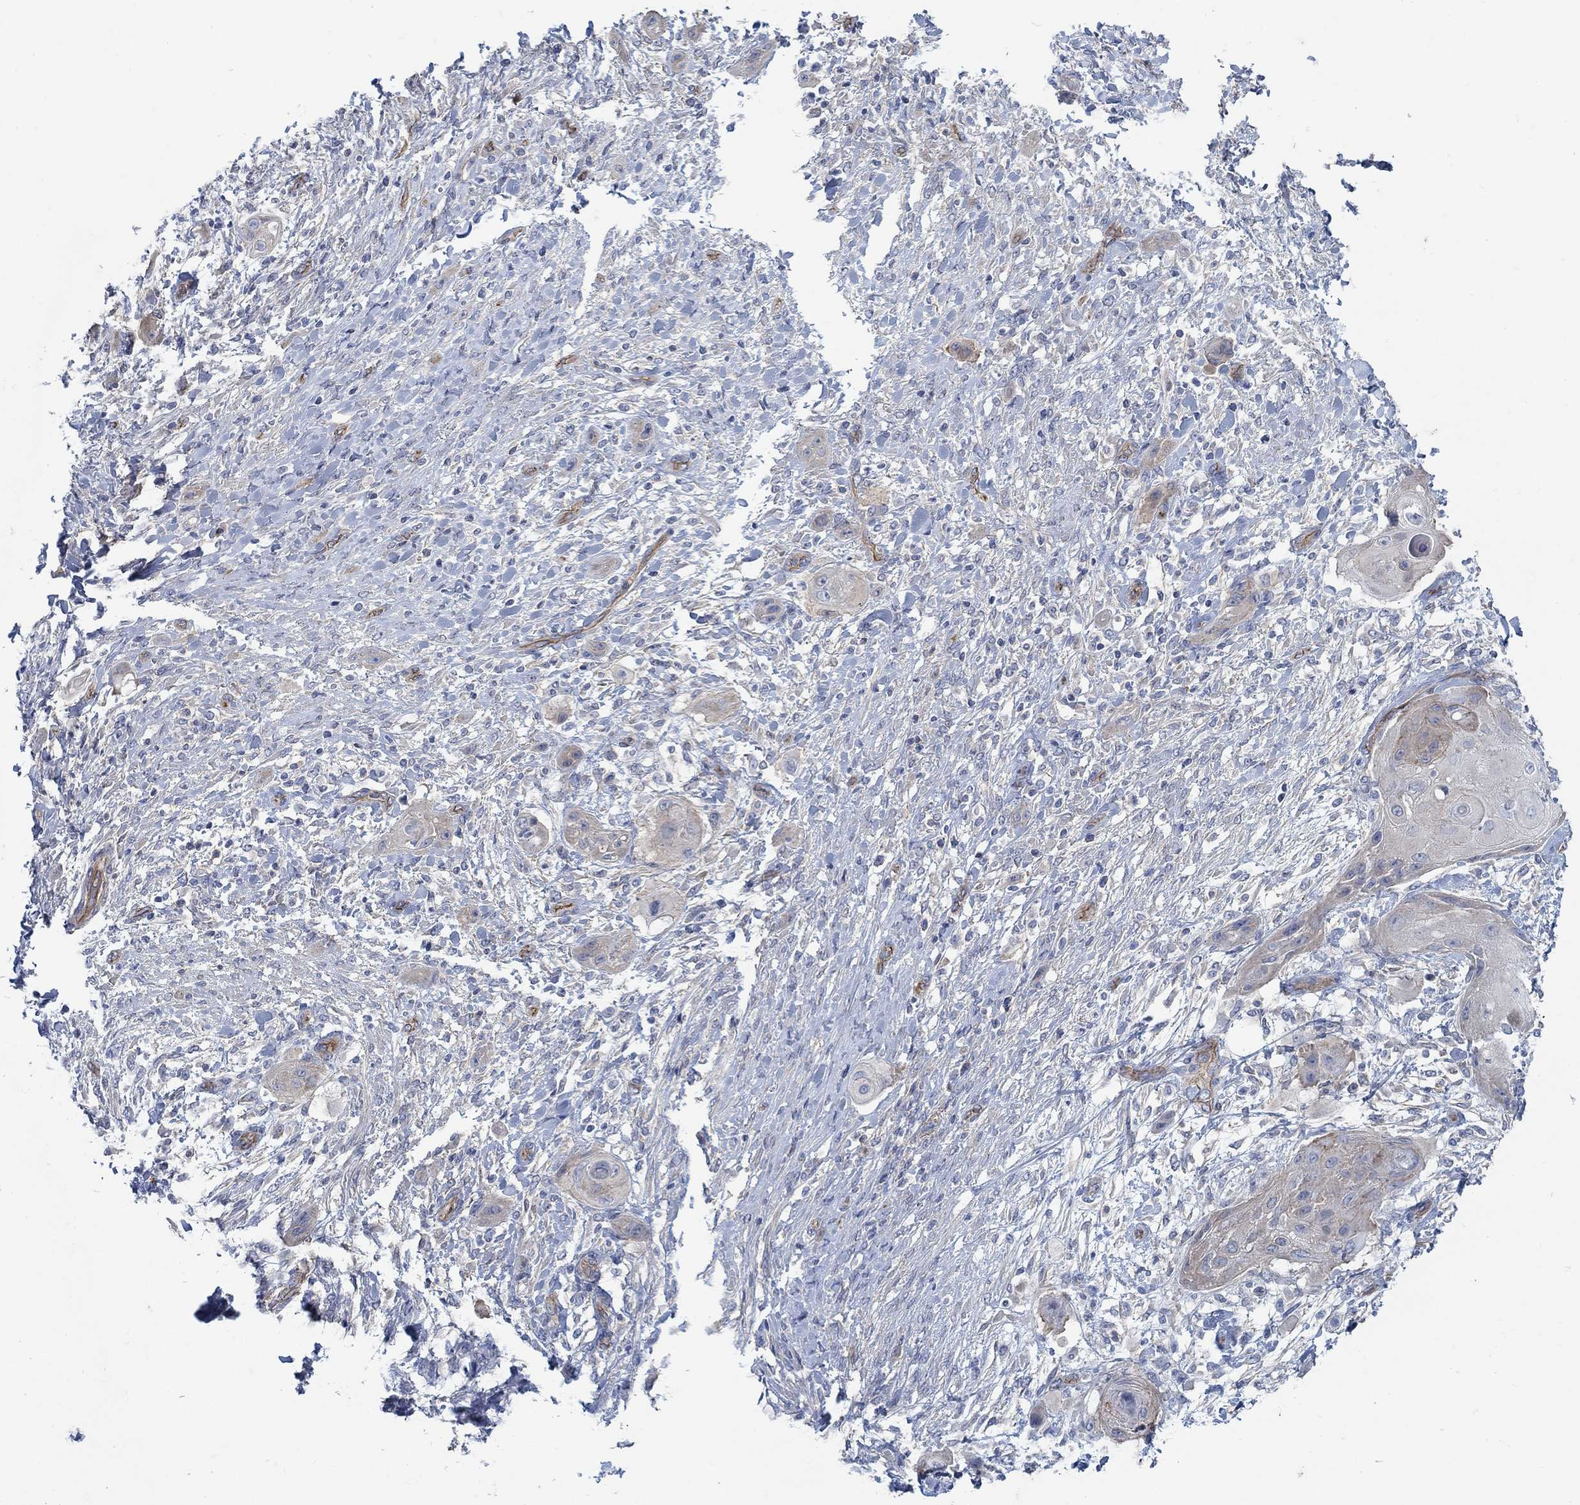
{"staining": {"intensity": "weak", "quantity": "<25%", "location": "cytoplasmic/membranous"}, "tissue": "skin cancer", "cell_type": "Tumor cells", "image_type": "cancer", "snomed": [{"axis": "morphology", "description": "Squamous cell carcinoma, NOS"}, {"axis": "topography", "description": "Skin"}], "caption": "IHC image of human skin squamous cell carcinoma stained for a protein (brown), which demonstrates no expression in tumor cells. (DAB (3,3'-diaminobenzidine) IHC with hematoxylin counter stain).", "gene": "TMEM198", "patient": {"sex": "male", "age": 62}}